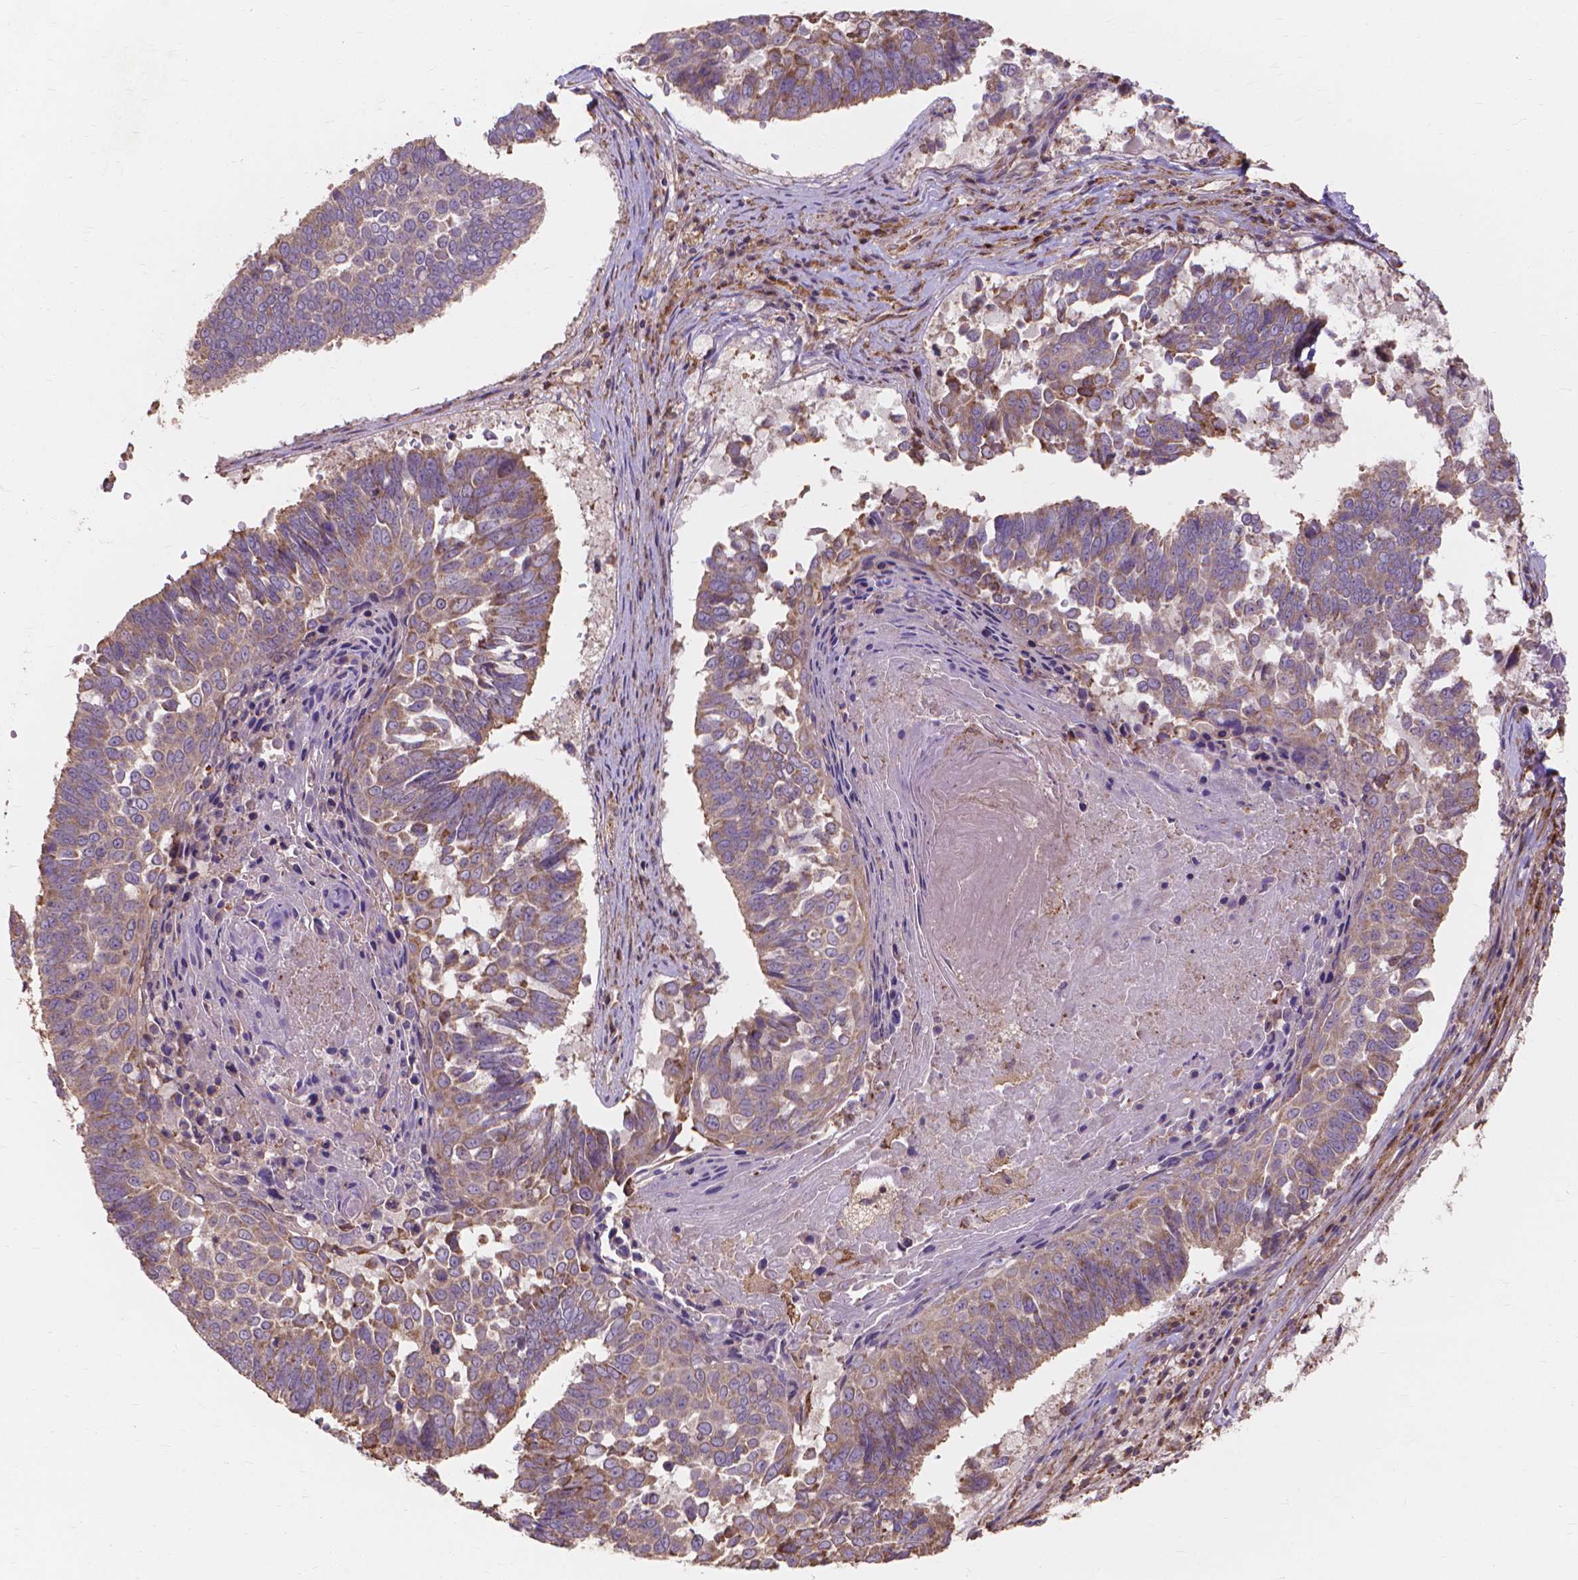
{"staining": {"intensity": "weak", "quantity": ">75%", "location": "cytoplasmic/membranous"}, "tissue": "lung cancer", "cell_type": "Tumor cells", "image_type": "cancer", "snomed": [{"axis": "morphology", "description": "Squamous cell carcinoma, NOS"}, {"axis": "topography", "description": "Lung"}], "caption": "Immunohistochemistry histopathology image of neoplastic tissue: human lung cancer (squamous cell carcinoma) stained using immunohistochemistry shows low levels of weak protein expression localized specifically in the cytoplasmic/membranous of tumor cells, appearing as a cytoplasmic/membranous brown color.", "gene": "TAB2", "patient": {"sex": "male", "age": 73}}